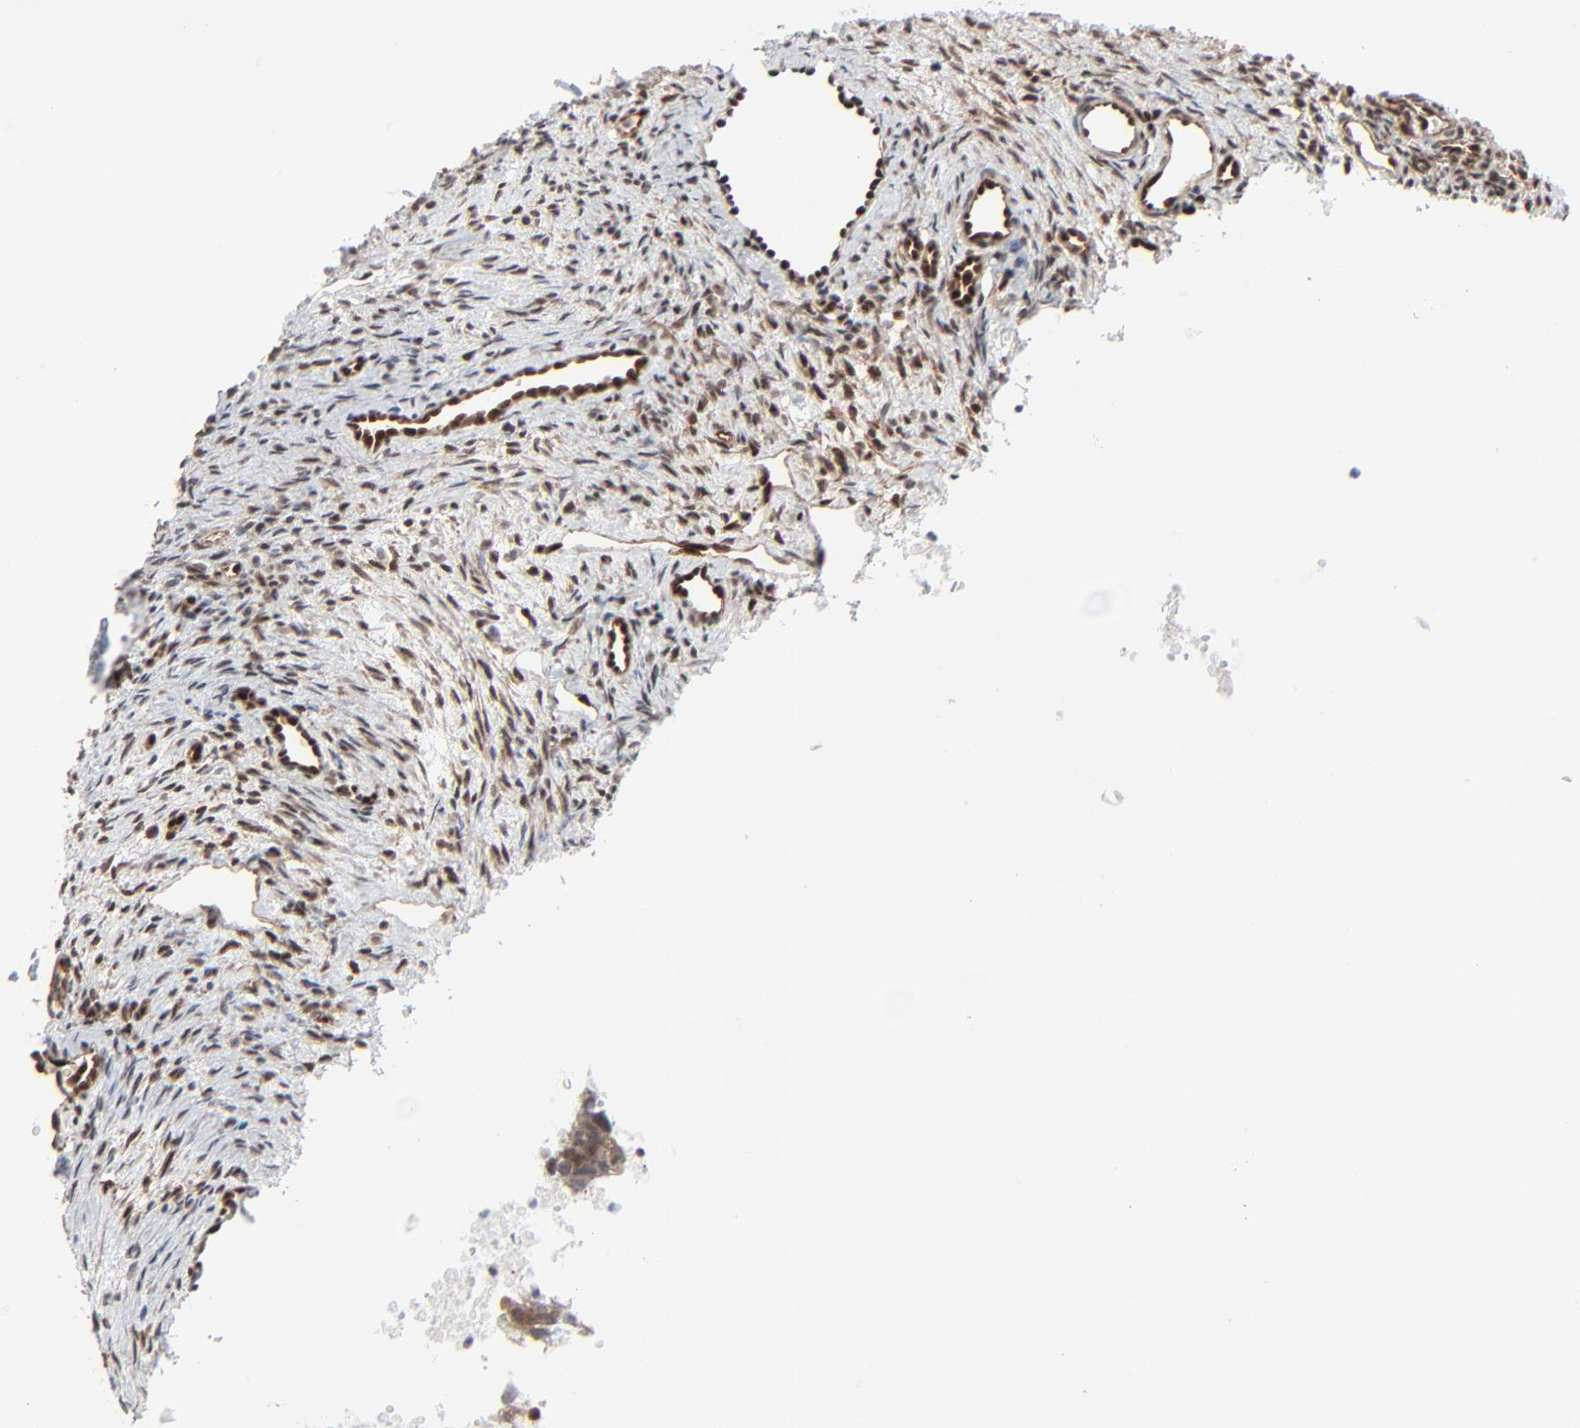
{"staining": {"intensity": "weak", "quantity": ">75%", "location": "cytoplasmic/membranous,nuclear"}, "tissue": "ovary", "cell_type": "Ovarian stroma cells", "image_type": "normal", "snomed": [{"axis": "morphology", "description": "Normal tissue, NOS"}, {"axis": "topography", "description": "Ovary"}], "caption": "Immunohistochemical staining of normal human ovary exhibits low levels of weak cytoplasmic/membranous,nuclear expression in approximately >75% of ovarian stroma cells. Immunohistochemistry stains the protein in brown and the nuclei are stained blue.", "gene": "AKT1", "patient": {"sex": "female", "age": 33}}